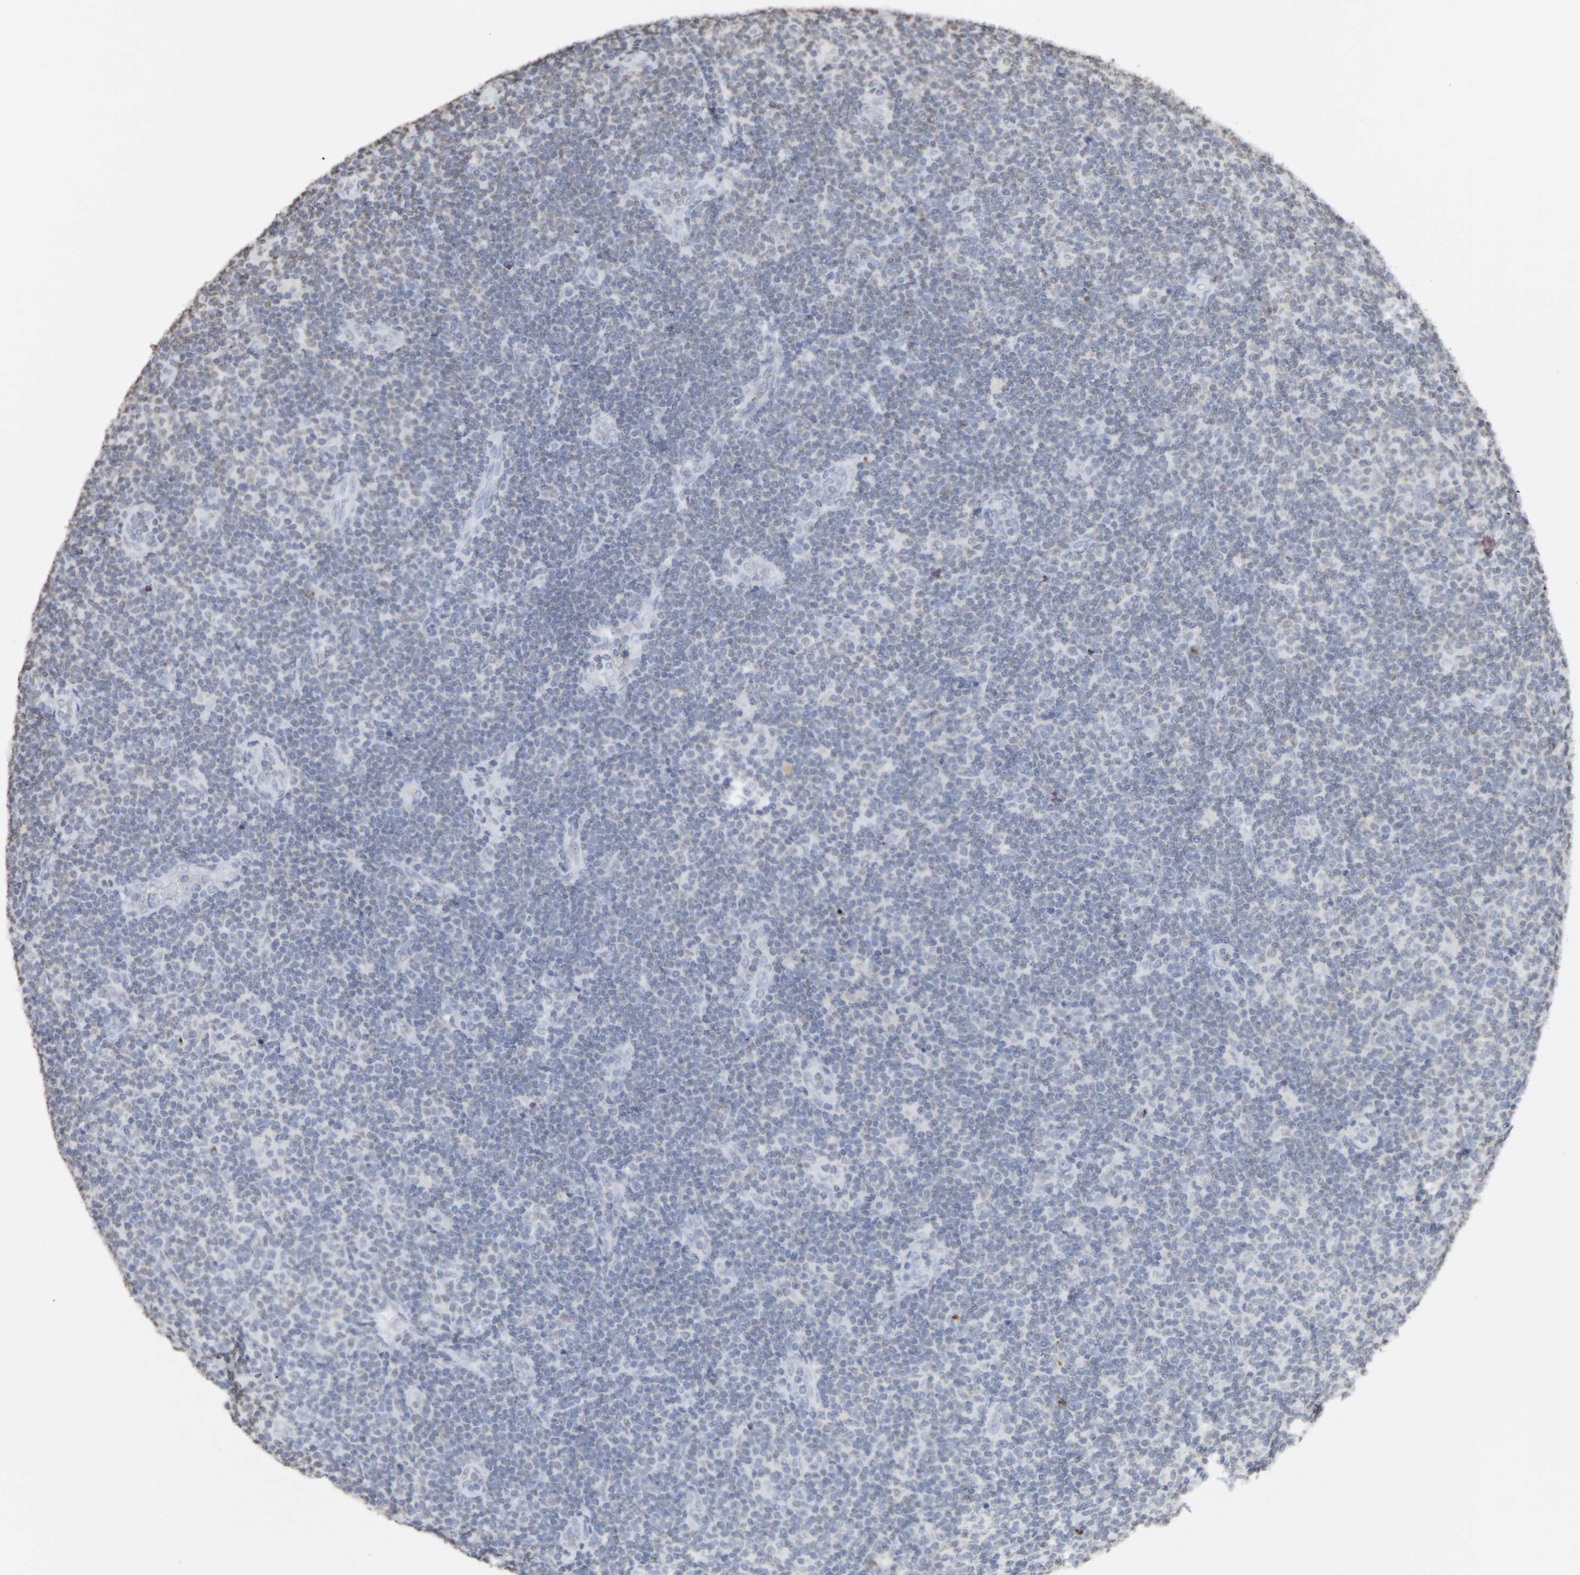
{"staining": {"intensity": "negative", "quantity": "none", "location": "none"}, "tissue": "lymphoma", "cell_type": "Tumor cells", "image_type": "cancer", "snomed": [{"axis": "morphology", "description": "Malignant lymphoma, non-Hodgkin's type, Low grade"}, {"axis": "topography", "description": "Lymph node"}], "caption": "Human low-grade malignant lymphoma, non-Hodgkin's type stained for a protein using immunohistochemistry exhibits no expression in tumor cells.", "gene": "ATF4", "patient": {"sex": "male", "age": 83}}